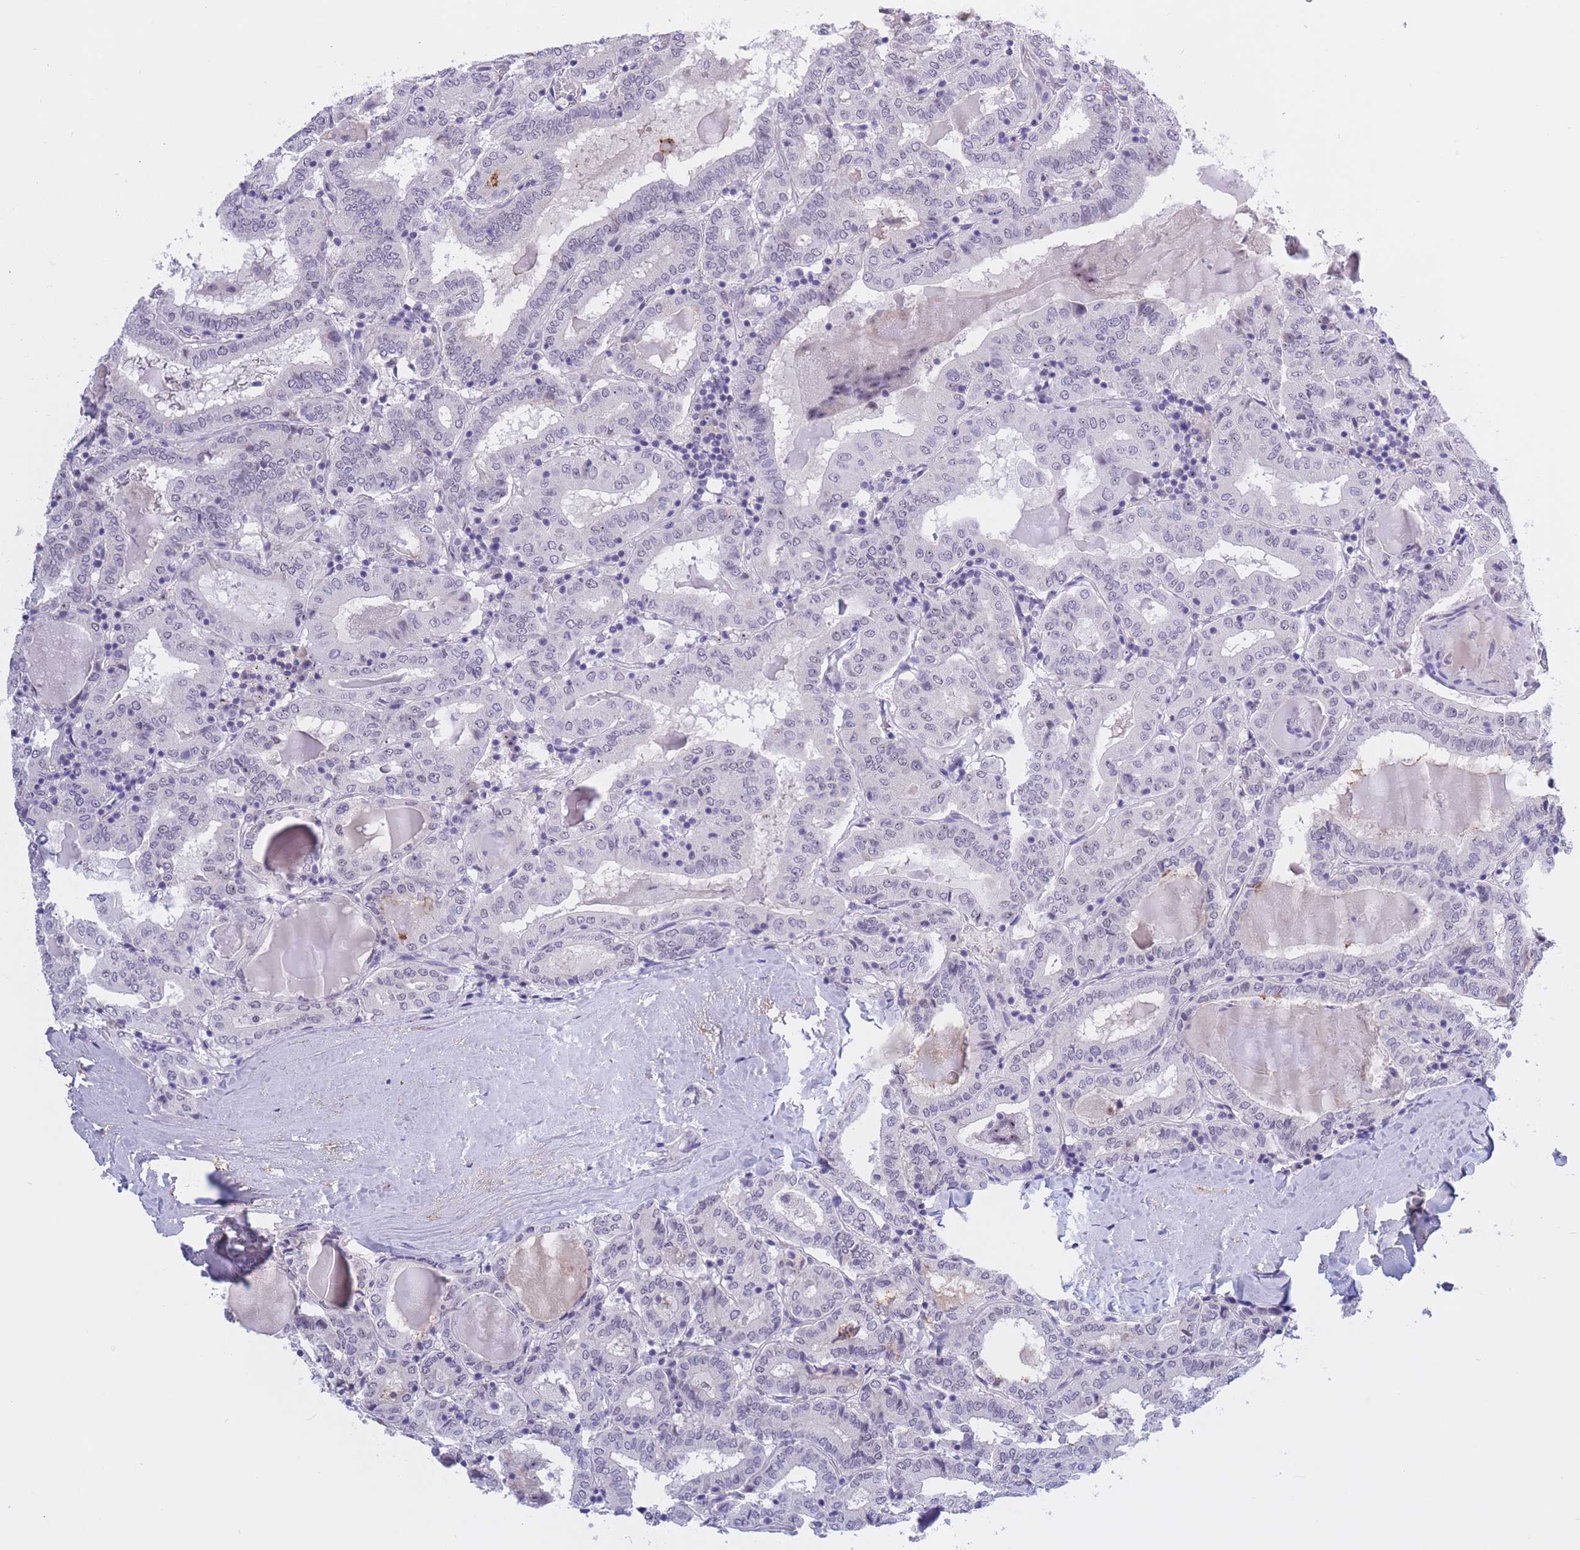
{"staining": {"intensity": "negative", "quantity": "none", "location": "none"}, "tissue": "thyroid cancer", "cell_type": "Tumor cells", "image_type": "cancer", "snomed": [{"axis": "morphology", "description": "Papillary adenocarcinoma, NOS"}, {"axis": "topography", "description": "Thyroid gland"}], "caption": "Tumor cells are negative for brown protein staining in thyroid papillary adenocarcinoma. (Brightfield microscopy of DAB (3,3'-diaminobenzidine) IHC at high magnification).", "gene": "BOP1", "patient": {"sex": "female", "age": 72}}